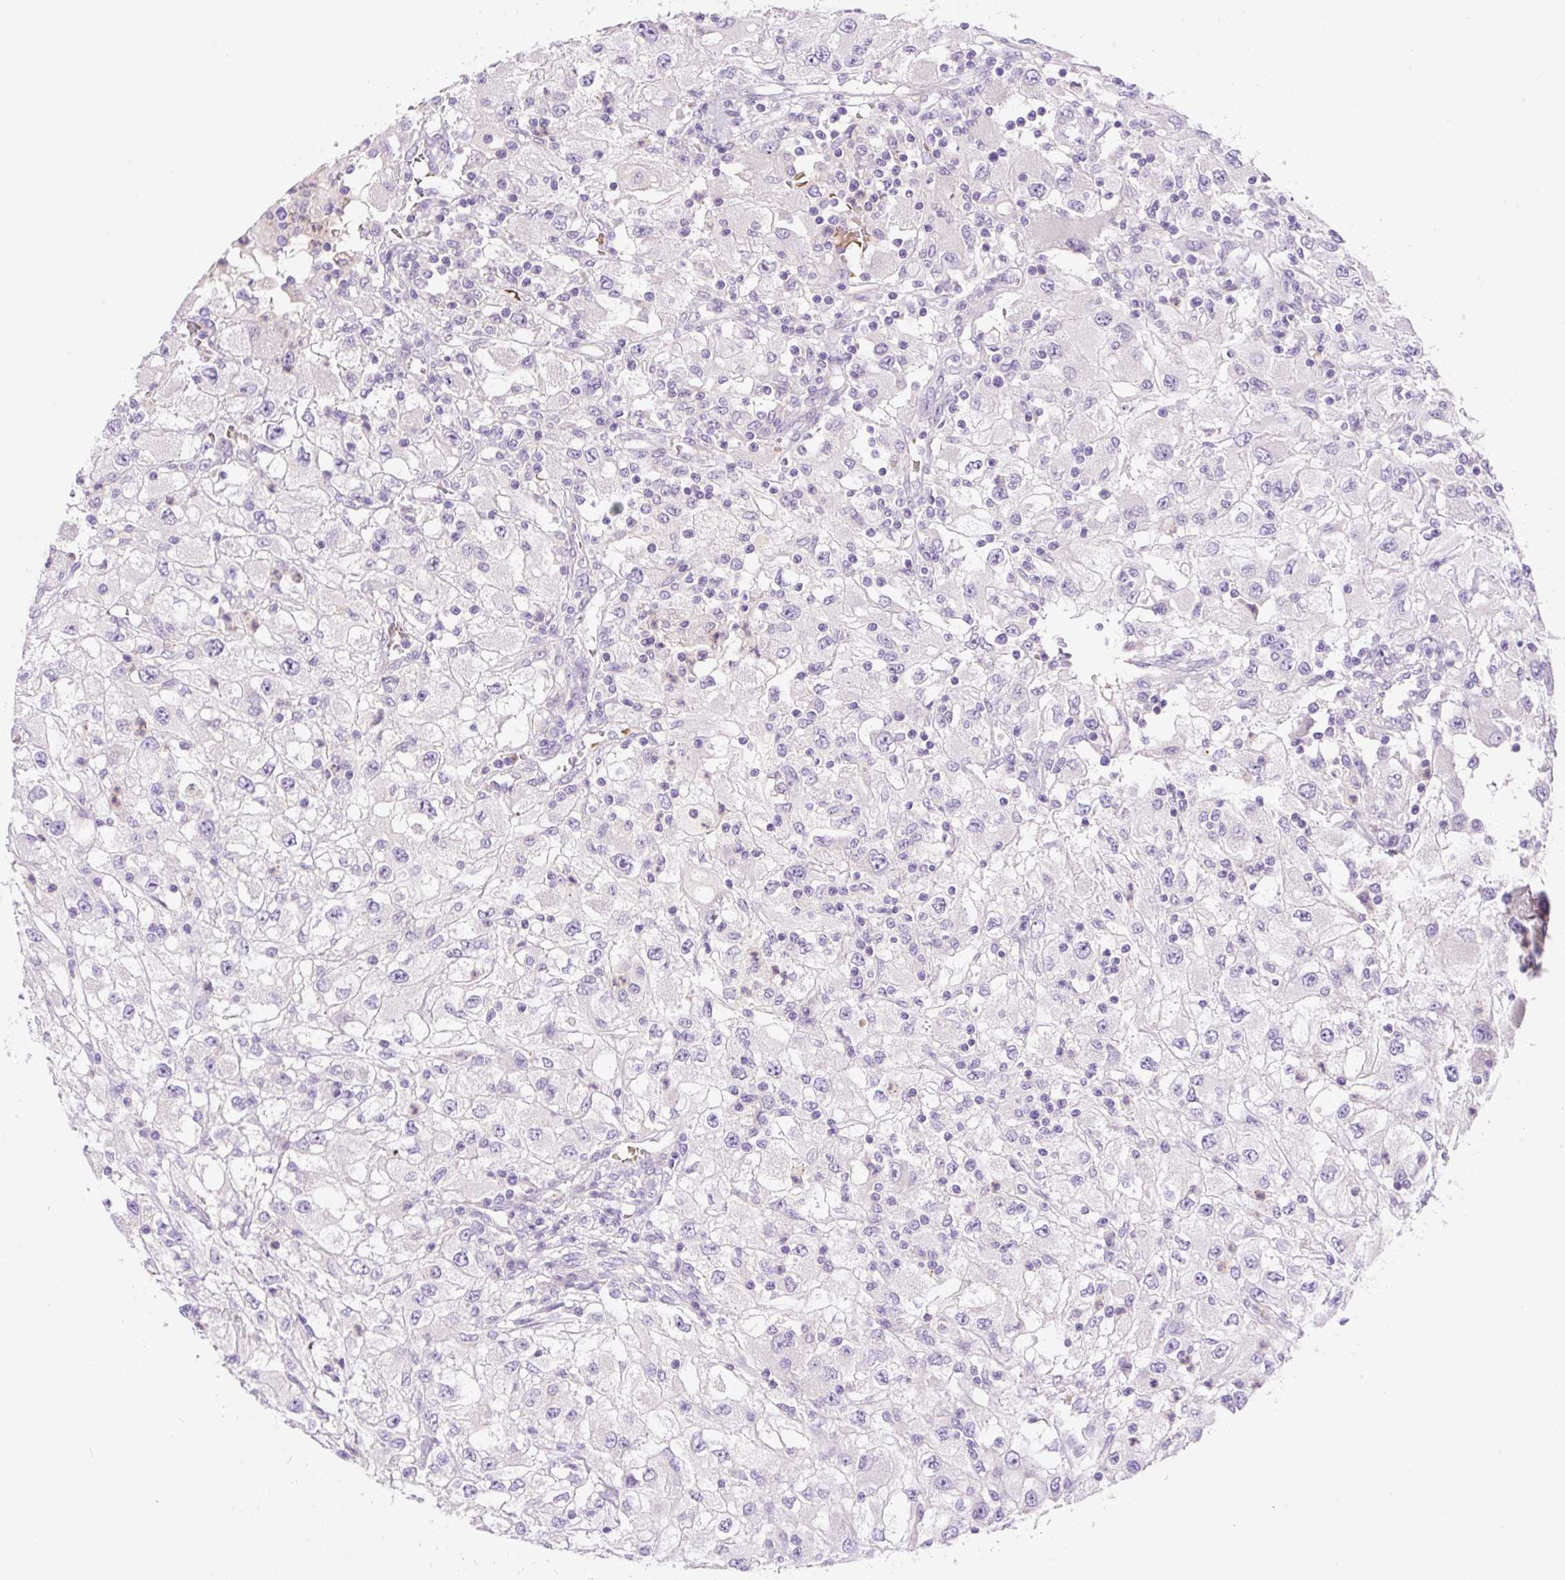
{"staining": {"intensity": "negative", "quantity": "none", "location": "none"}, "tissue": "renal cancer", "cell_type": "Tumor cells", "image_type": "cancer", "snomed": [{"axis": "morphology", "description": "Adenocarcinoma, NOS"}, {"axis": "topography", "description": "Kidney"}], "caption": "Renal adenocarcinoma stained for a protein using immunohistochemistry exhibits no positivity tumor cells.", "gene": "LHFPL5", "patient": {"sex": "female", "age": 67}}